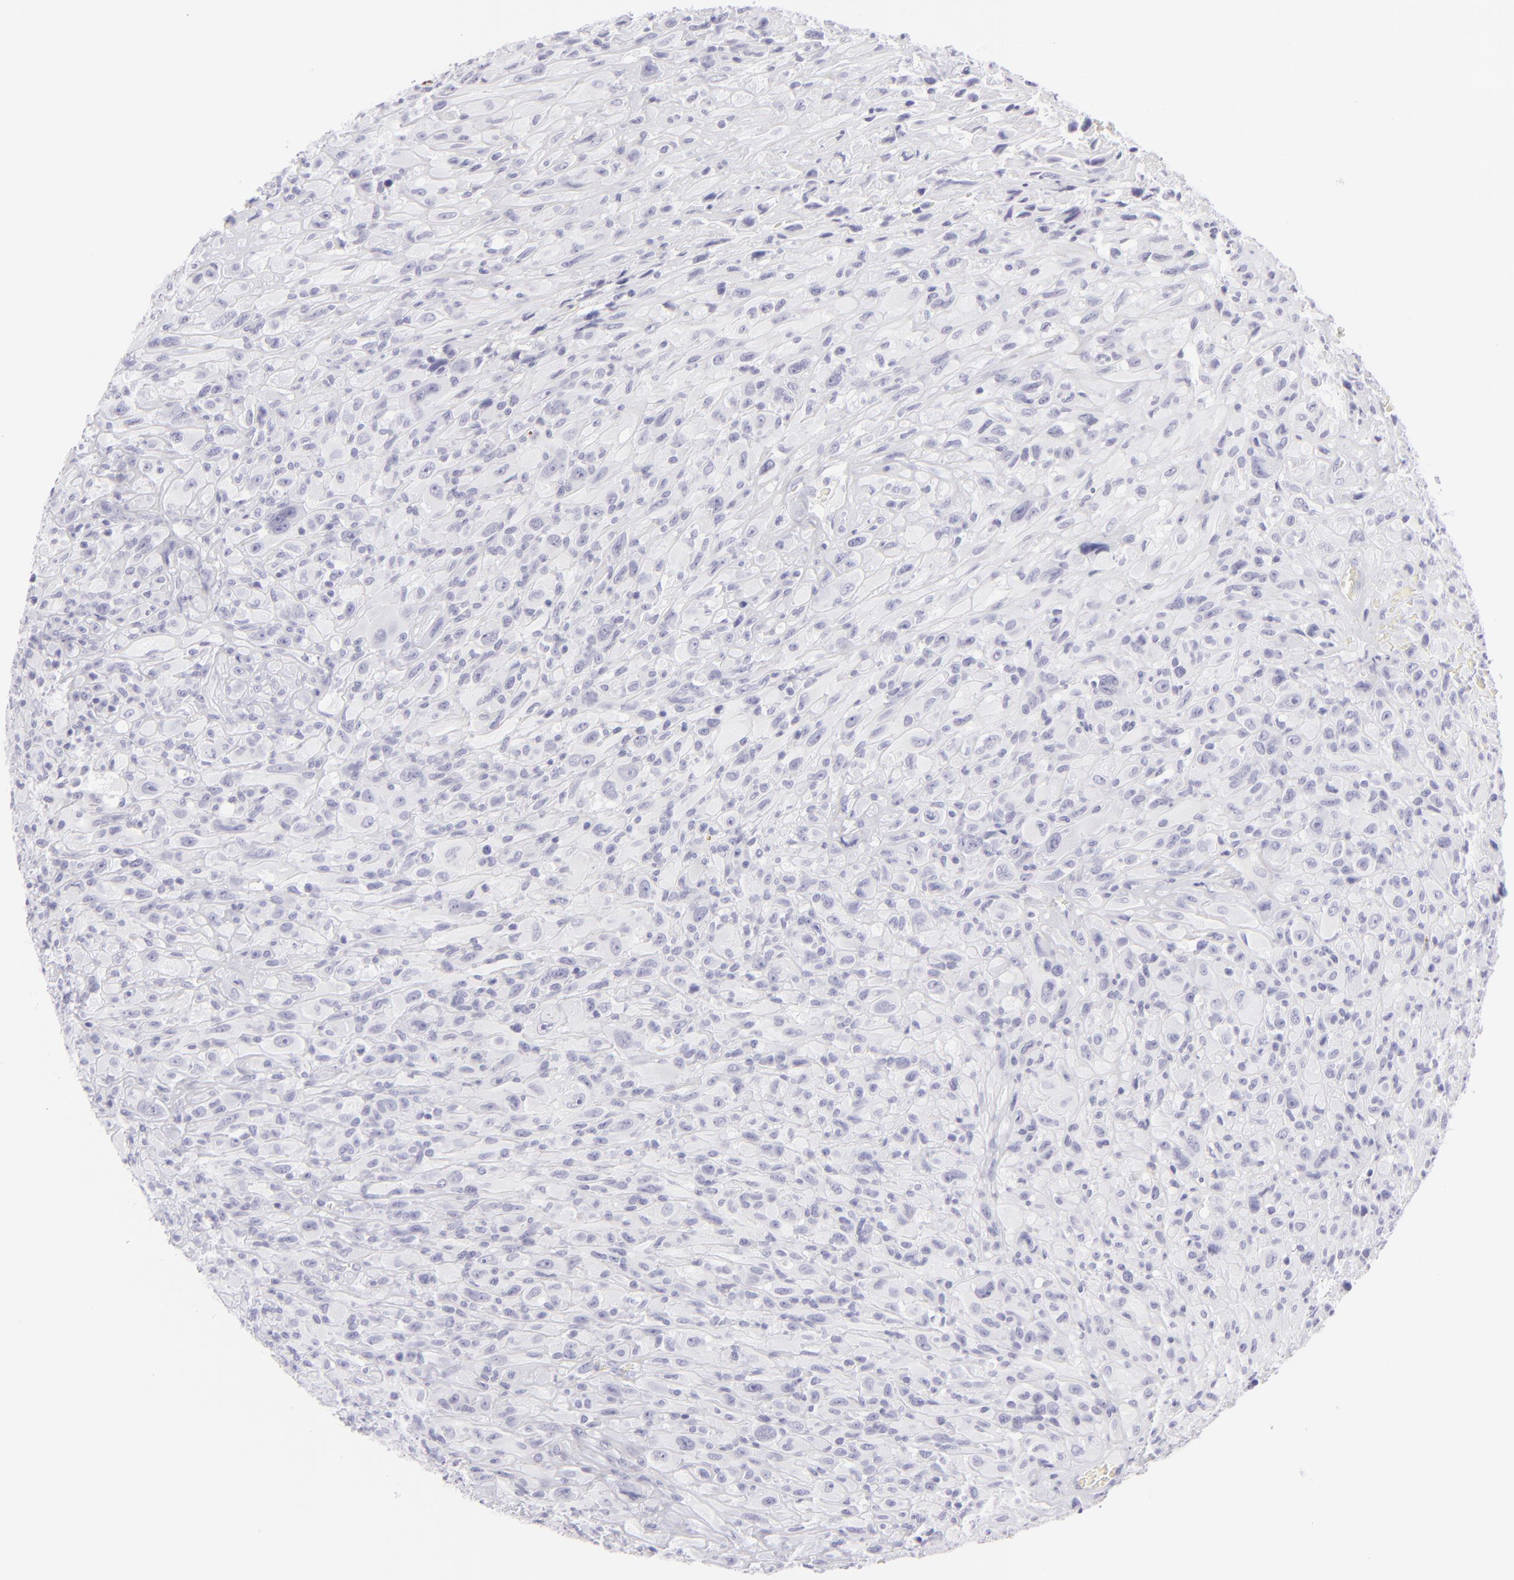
{"staining": {"intensity": "negative", "quantity": "none", "location": "none"}, "tissue": "glioma", "cell_type": "Tumor cells", "image_type": "cancer", "snomed": [{"axis": "morphology", "description": "Glioma, malignant, High grade"}, {"axis": "topography", "description": "Brain"}], "caption": "Malignant glioma (high-grade) was stained to show a protein in brown. There is no significant expression in tumor cells.", "gene": "FCER2", "patient": {"sex": "male", "age": 48}}